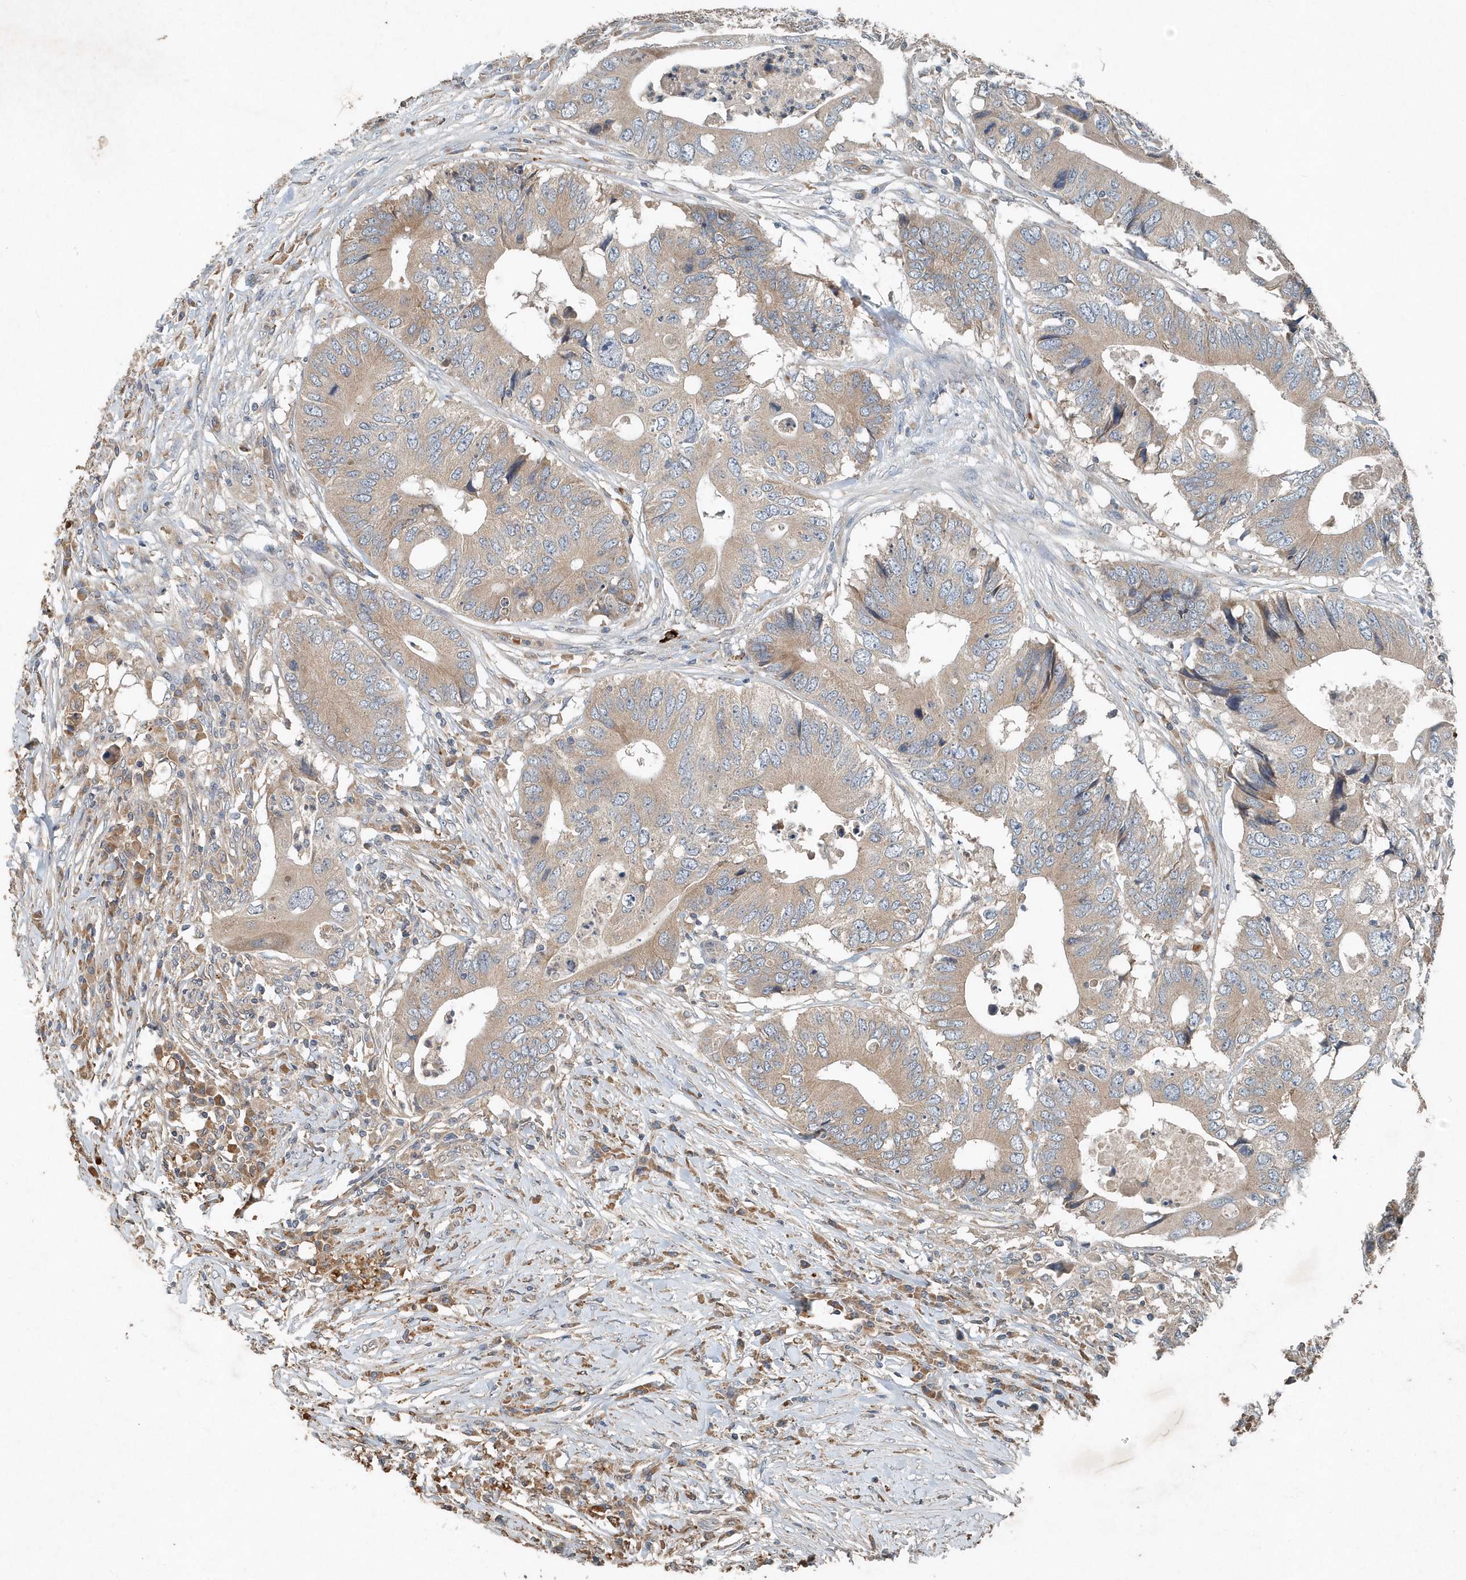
{"staining": {"intensity": "weak", "quantity": ">75%", "location": "cytoplasmic/membranous"}, "tissue": "colorectal cancer", "cell_type": "Tumor cells", "image_type": "cancer", "snomed": [{"axis": "morphology", "description": "Adenocarcinoma, NOS"}, {"axis": "topography", "description": "Colon"}], "caption": "Immunohistochemistry (IHC) staining of adenocarcinoma (colorectal), which shows low levels of weak cytoplasmic/membranous staining in approximately >75% of tumor cells indicating weak cytoplasmic/membranous protein positivity. The staining was performed using DAB (brown) for protein detection and nuclei were counterstained in hematoxylin (blue).", "gene": "SCFD2", "patient": {"sex": "male", "age": 71}}